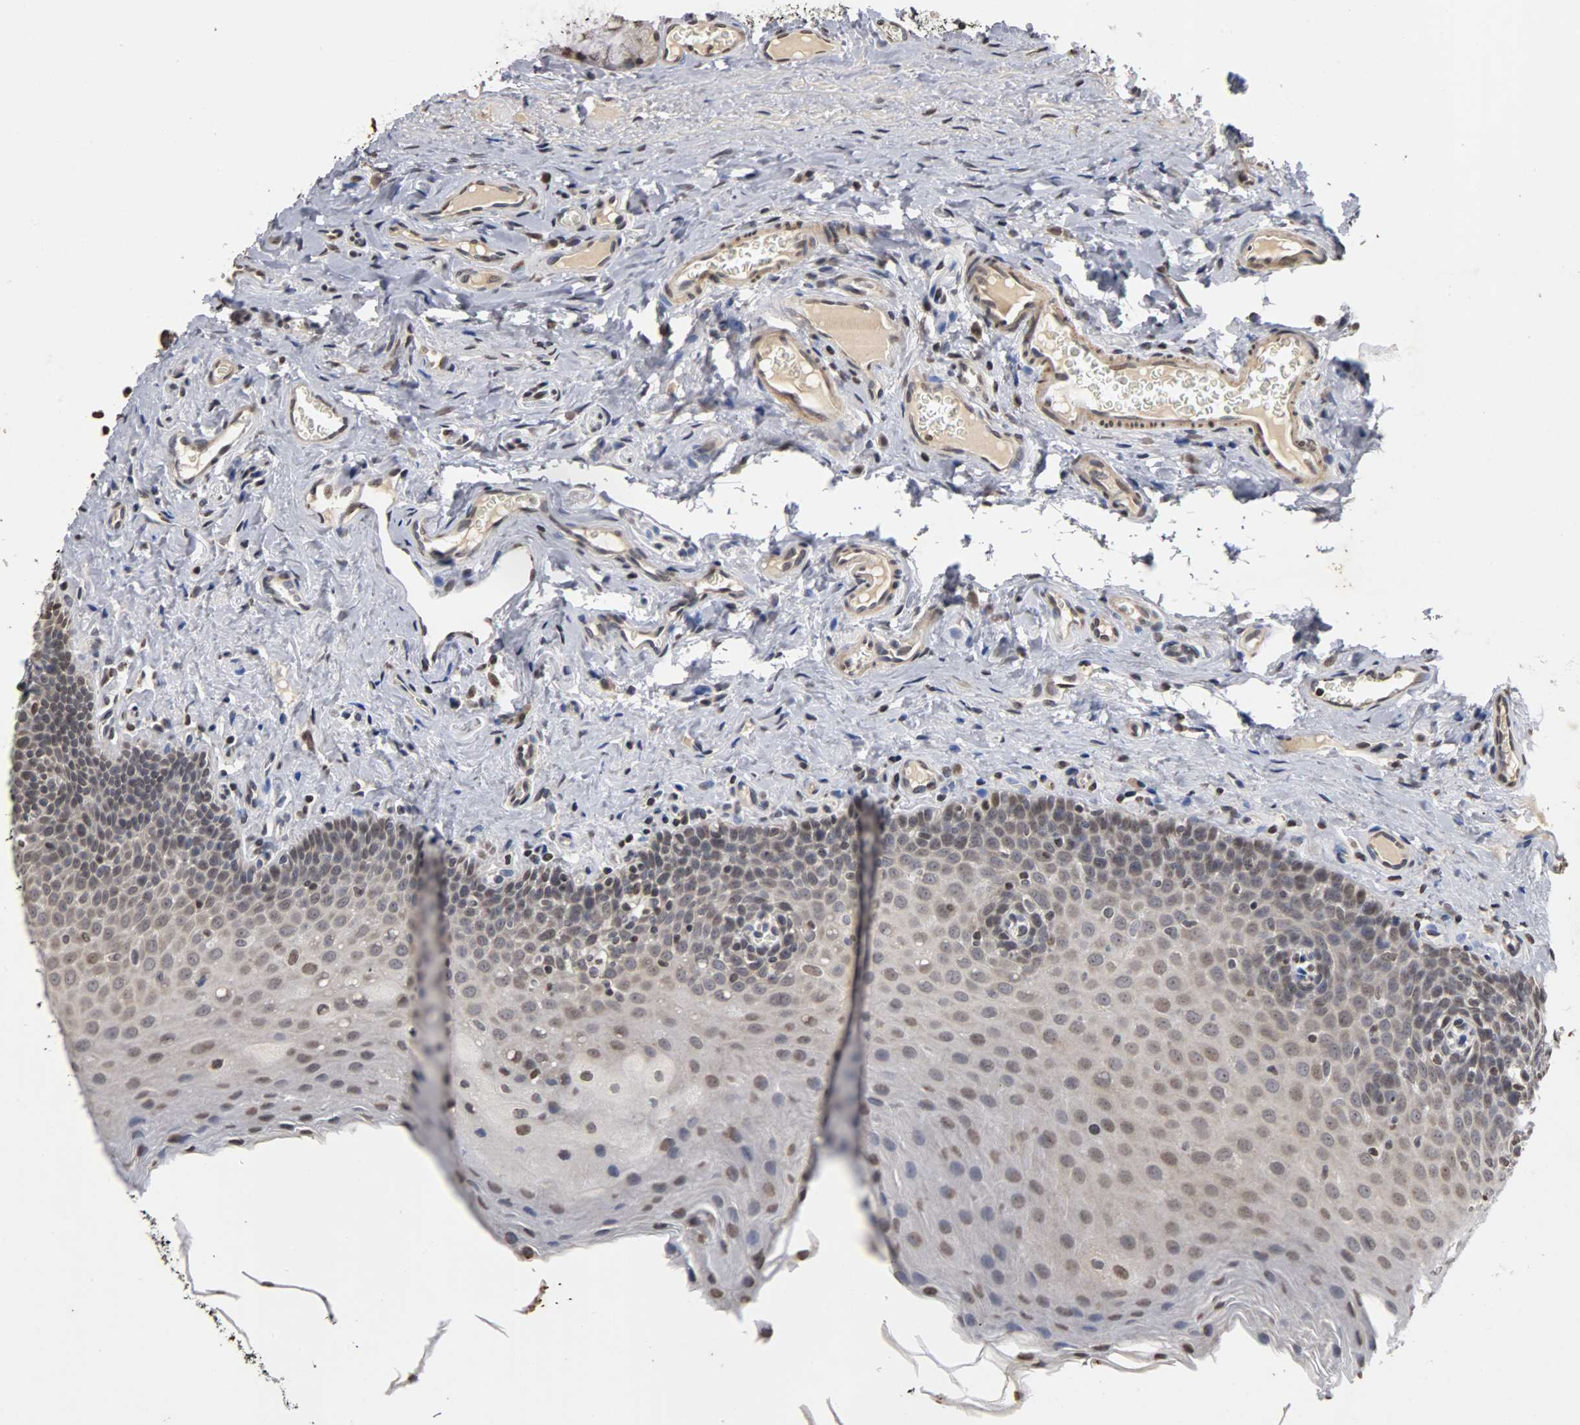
{"staining": {"intensity": "moderate", "quantity": "25%-75%", "location": "nuclear"}, "tissue": "oral mucosa", "cell_type": "Squamous epithelial cells", "image_type": "normal", "snomed": [{"axis": "morphology", "description": "Normal tissue, NOS"}, {"axis": "topography", "description": "Oral tissue"}], "caption": "A brown stain shows moderate nuclear staining of a protein in squamous epithelial cells of benign oral mucosa. (IHC, brightfield microscopy, high magnification).", "gene": "ERCC2", "patient": {"sex": "male", "age": 20}}